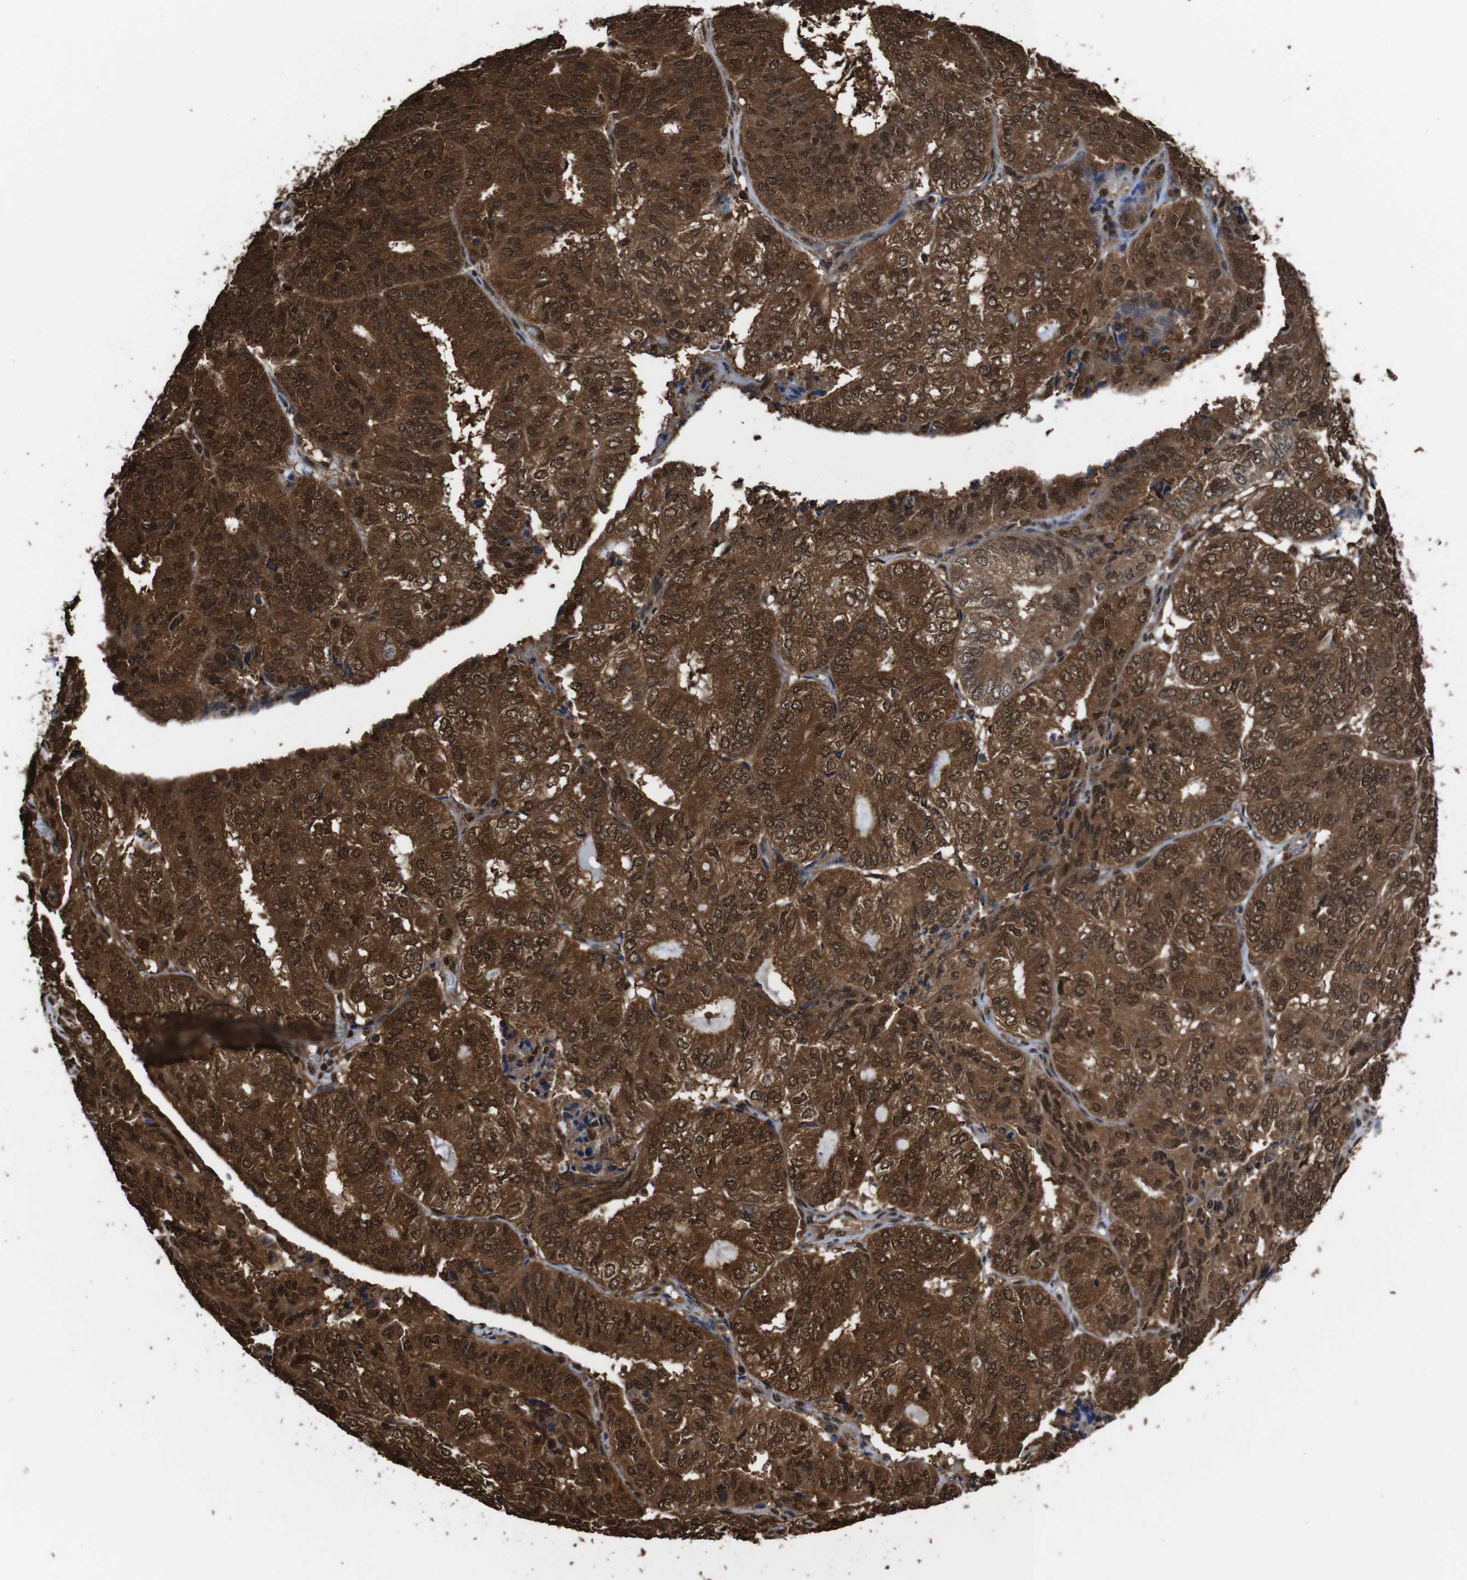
{"staining": {"intensity": "strong", "quantity": ">75%", "location": "cytoplasmic/membranous,nuclear"}, "tissue": "endometrial cancer", "cell_type": "Tumor cells", "image_type": "cancer", "snomed": [{"axis": "morphology", "description": "Adenocarcinoma, NOS"}, {"axis": "topography", "description": "Uterus"}], "caption": "Immunohistochemistry (IHC) staining of endometrial cancer (adenocarcinoma), which shows high levels of strong cytoplasmic/membranous and nuclear positivity in about >75% of tumor cells indicating strong cytoplasmic/membranous and nuclear protein expression. The staining was performed using DAB (3,3'-diaminobenzidine) (brown) for protein detection and nuclei were counterstained in hematoxylin (blue).", "gene": "VCP", "patient": {"sex": "female", "age": 60}}